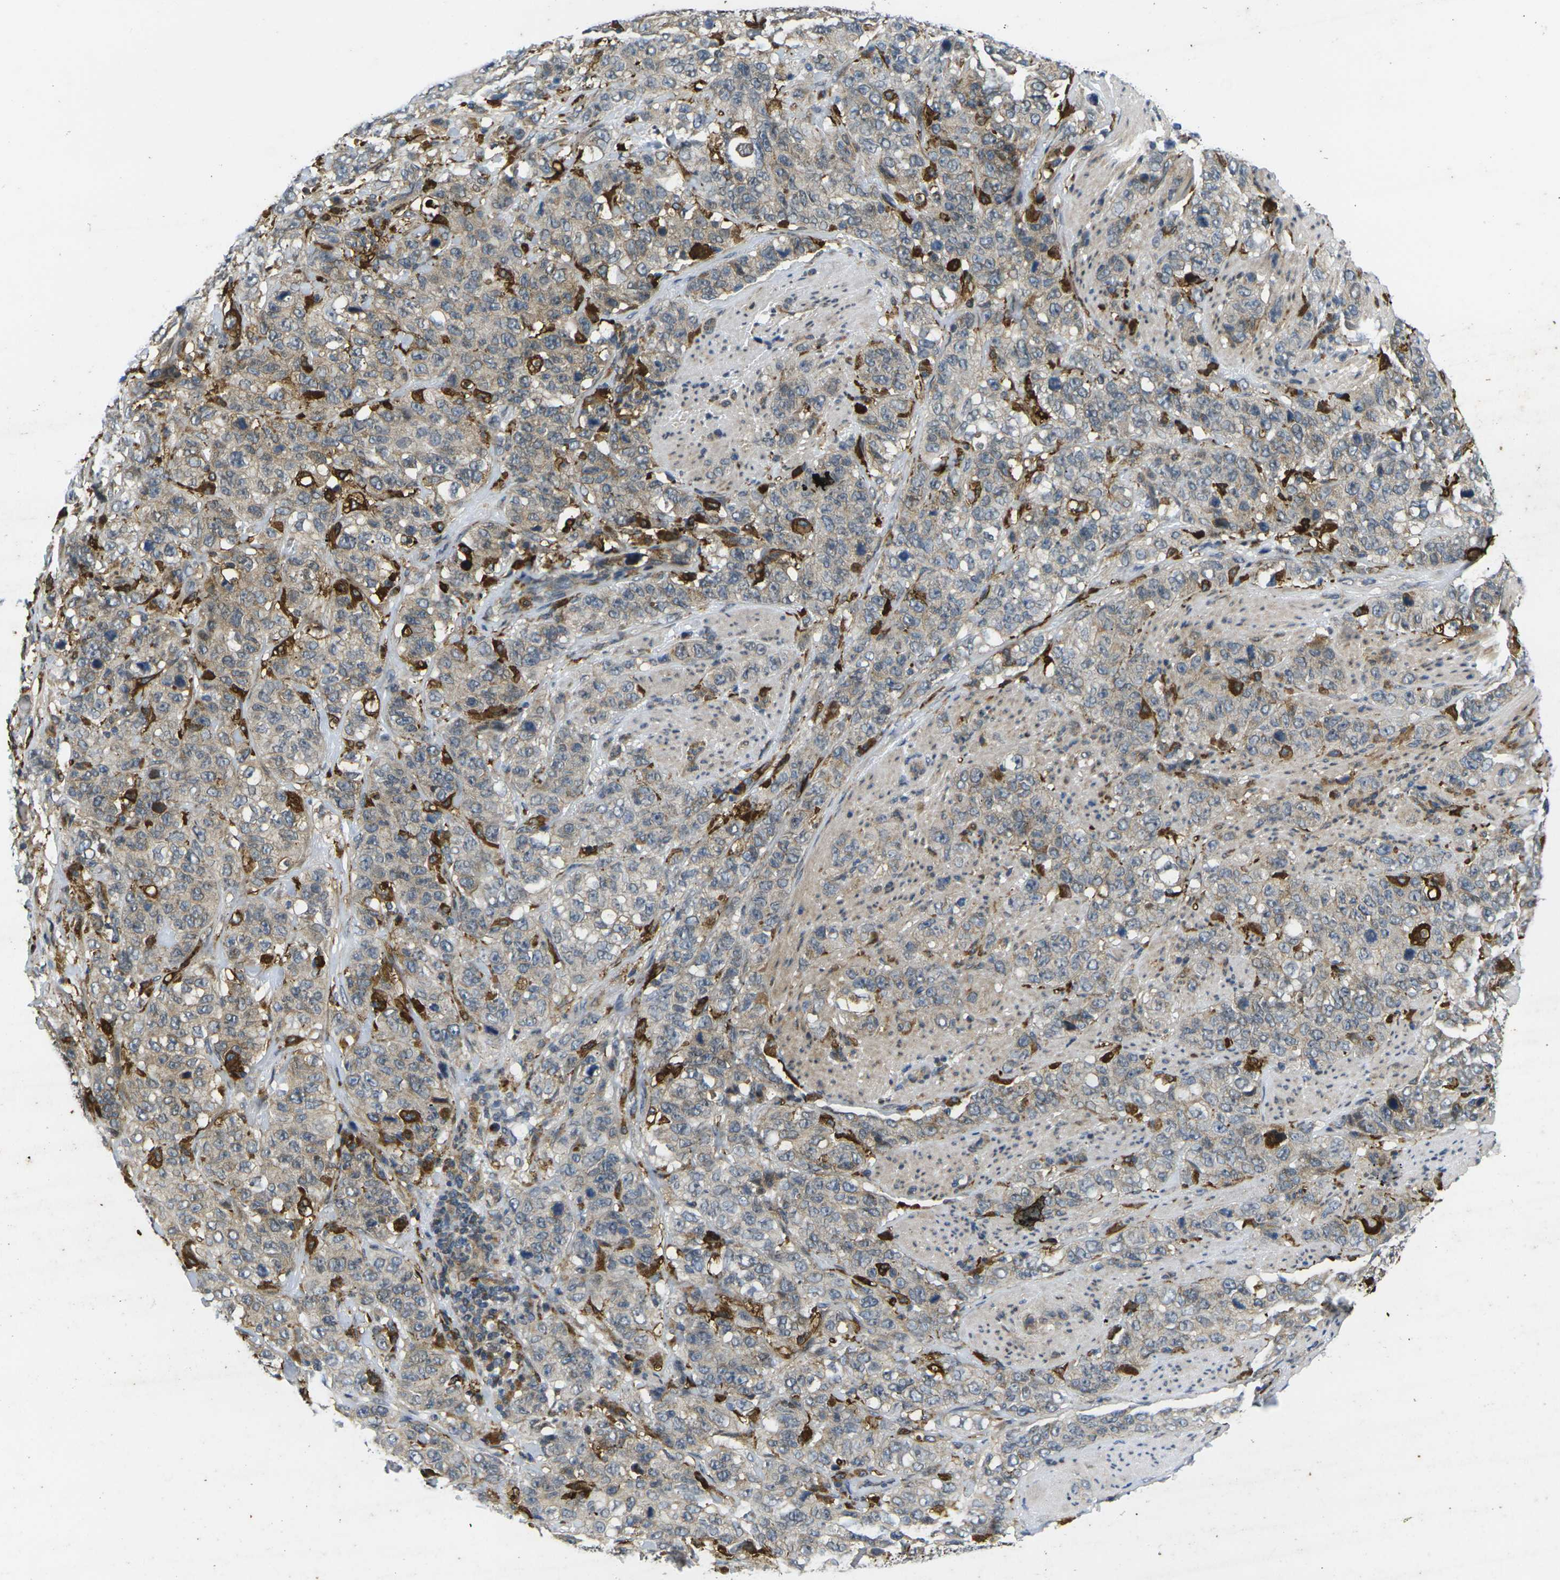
{"staining": {"intensity": "weak", "quantity": ">75%", "location": "cytoplasmic/membranous"}, "tissue": "stomach cancer", "cell_type": "Tumor cells", "image_type": "cancer", "snomed": [{"axis": "morphology", "description": "Adenocarcinoma, NOS"}, {"axis": "topography", "description": "Stomach"}], "caption": "An image of stomach cancer stained for a protein exhibits weak cytoplasmic/membranous brown staining in tumor cells.", "gene": "ROBO2", "patient": {"sex": "male", "age": 48}}